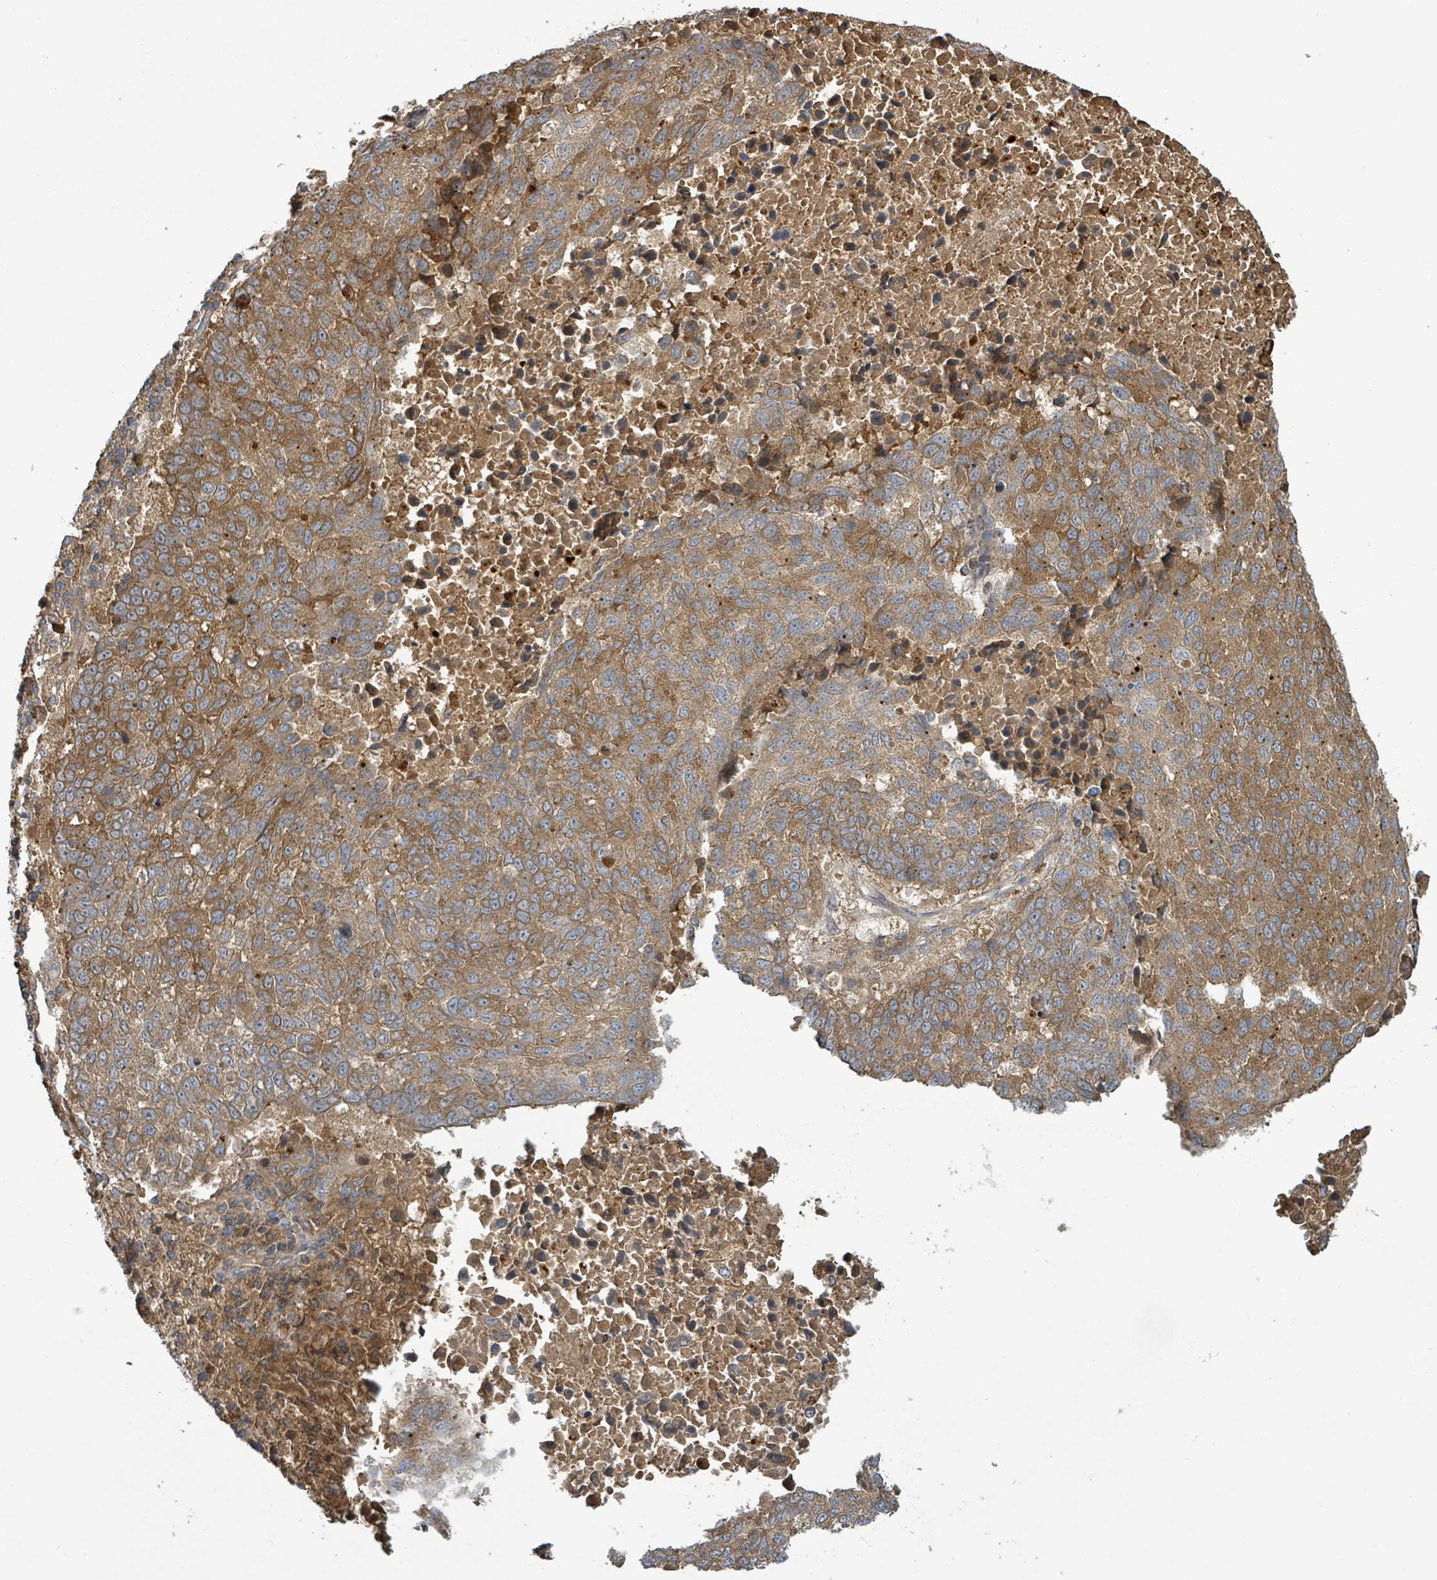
{"staining": {"intensity": "moderate", "quantity": ">75%", "location": "cytoplasmic/membranous"}, "tissue": "lung cancer", "cell_type": "Tumor cells", "image_type": "cancer", "snomed": [{"axis": "morphology", "description": "Squamous cell carcinoma, NOS"}, {"axis": "topography", "description": "Lung"}], "caption": "Protein analysis of squamous cell carcinoma (lung) tissue exhibits moderate cytoplasmic/membranous expression in about >75% of tumor cells. (DAB IHC, brown staining for protein, blue staining for nuclei).", "gene": "STARD4", "patient": {"sex": "male", "age": 73}}